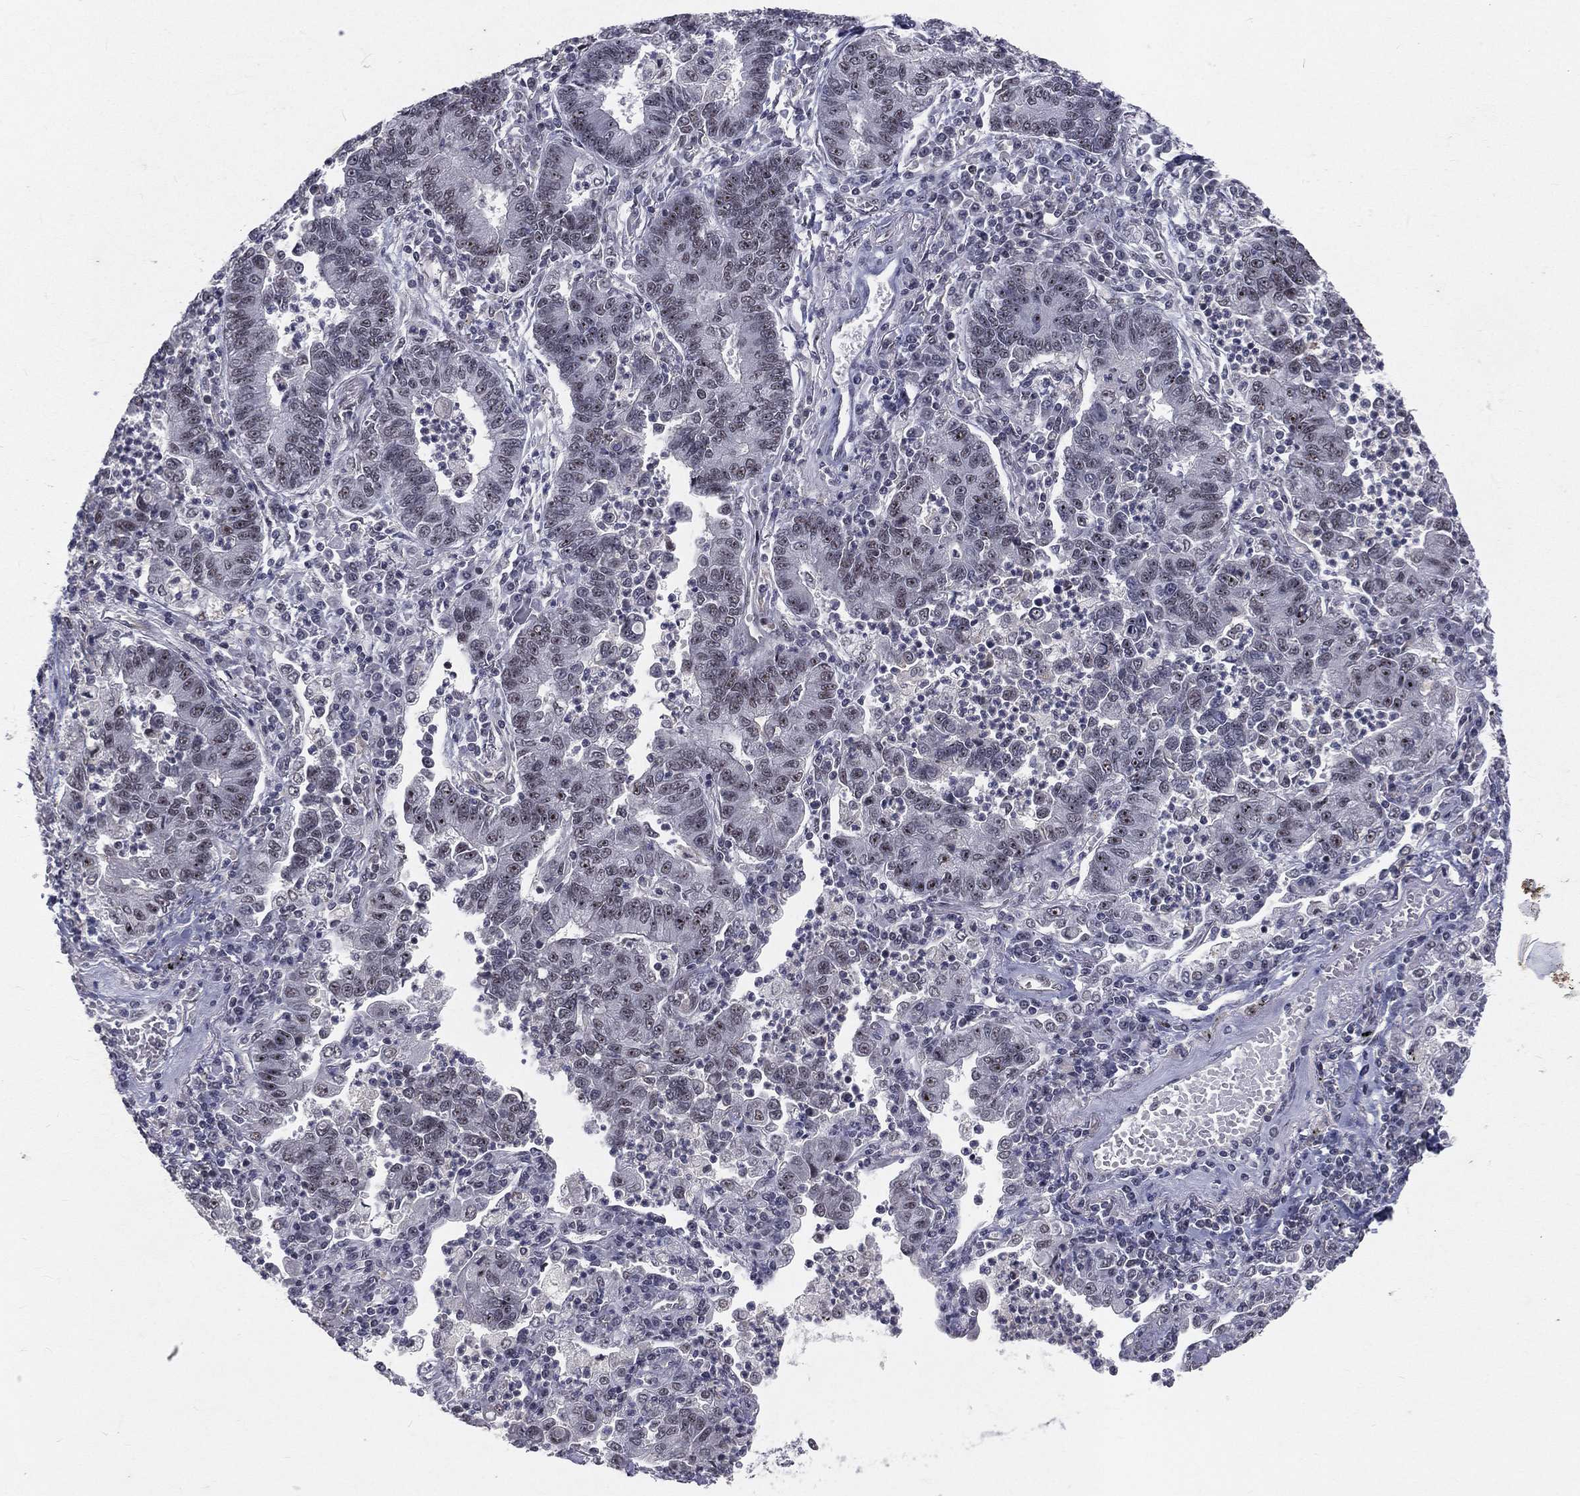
{"staining": {"intensity": "negative", "quantity": "none", "location": "none"}, "tissue": "lung cancer", "cell_type": "Tumor cells", "image_type": "cancer", "snomed": [{"axis": "morphology", "description": "Adenocarcinoma, NOS"}, {"axis": "topography", "description": "Lung"}], "caption": "This is an immunohistochemistry histopathology image of human lung adenocarcinoma. There is no expression in tumor cells.", "gene": "MORC2", "patient": {"sex": "female", "age": 57}}